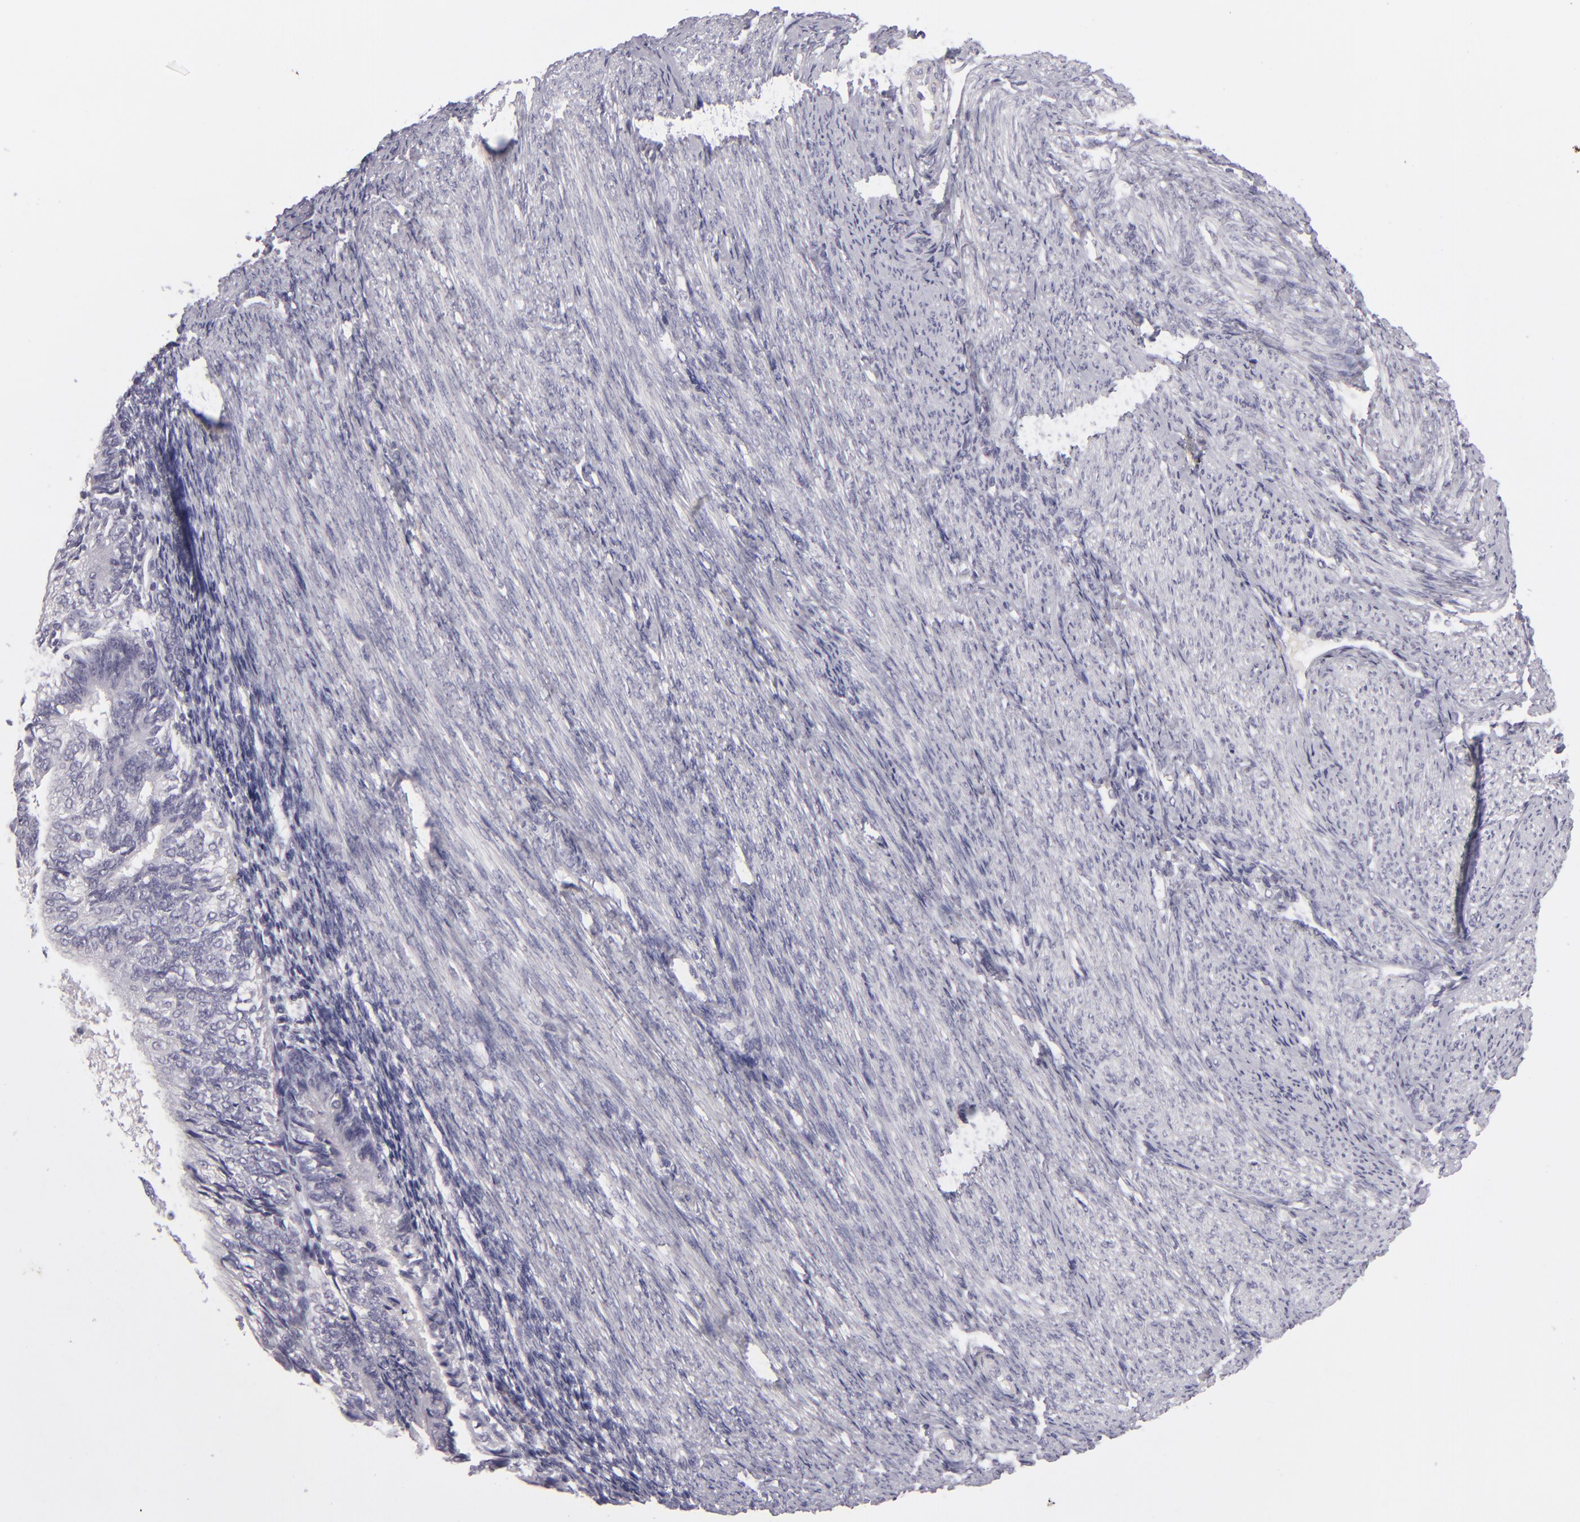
{"staining": {"intensity": "negative", "quantity": "none", "location": "none"}, "tissue": "endometrial cancer", "cell_type": "Tumor cells", "image_type": "cancer", "snomed": [{"axis": "morphology", "description": "Adenocarcinoma, NOS"}, {"axis": "topography", "description": "Endometrium"}], "caption": "This micrograph is of endometrial adenocarcinoma stained with IHC to label a protein in brown with the nuclei are counter-stained blue. There is no expression in tumor cells.", "gene": "TNNC1", "patient": {"sex": "female", "age": 55}}